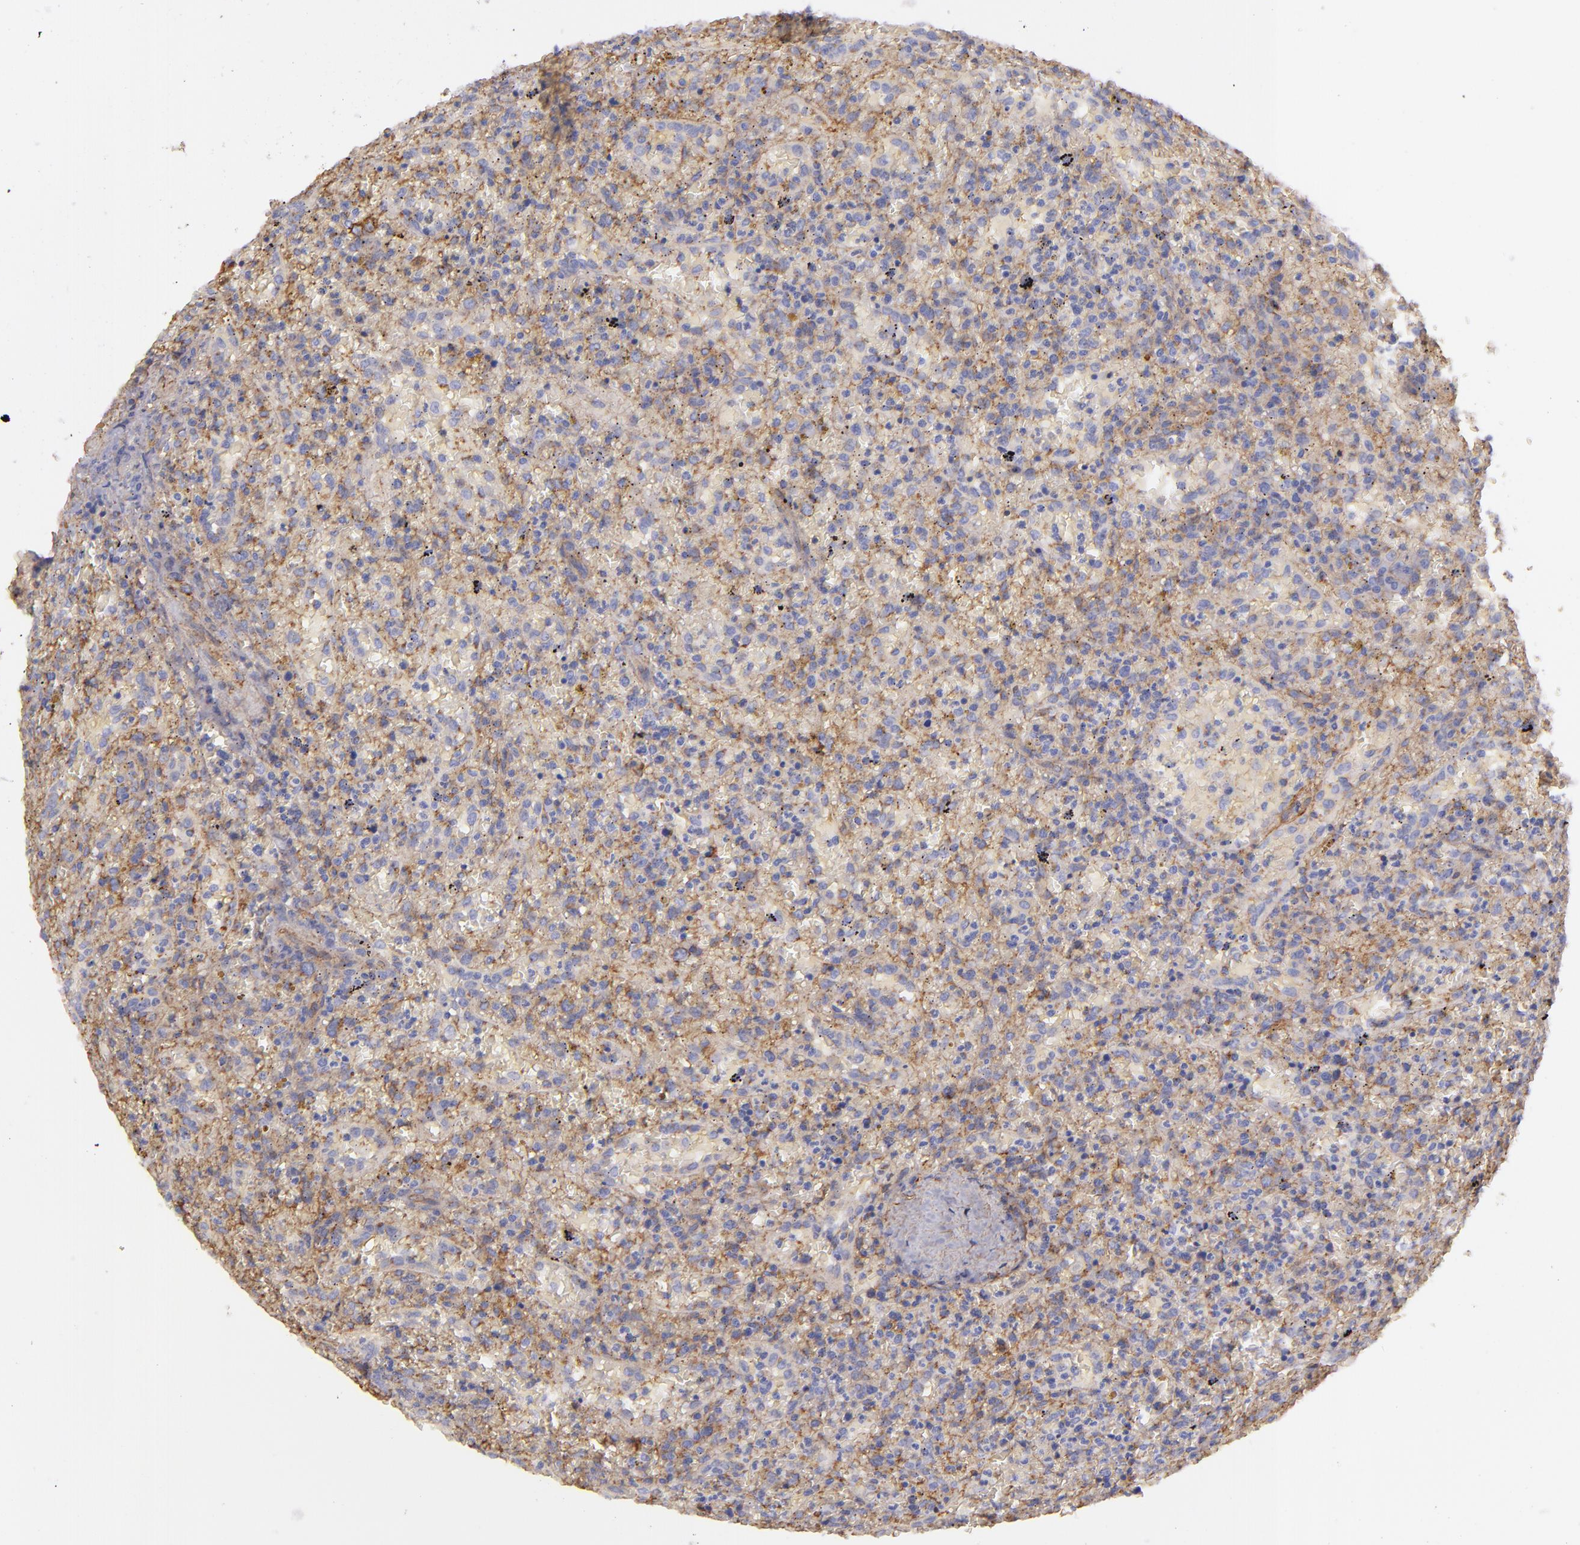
{"staining": {"intensity": "negative", "quantity": "none", "location": "none"}, "tissue": "lymphoma", "cell_type": "Tumor cells", "image_type": "cancer", "snomed": [{"axis": "morphology", "description": "Malignant lymphoma, non-Hodgkin's type, High grade"}, {"axis": "topography", "description": "Spleen"}, {"axis": "topography", "description": "Lymph node"}], "caption": "Human malignant lymphoma, non-Hodgkin's type (high-grade) stained for a protein using IHC exhibits no positivity in tumor cells.", "gene": "CD151", "patient": {"sex": "female", "age": 70}}